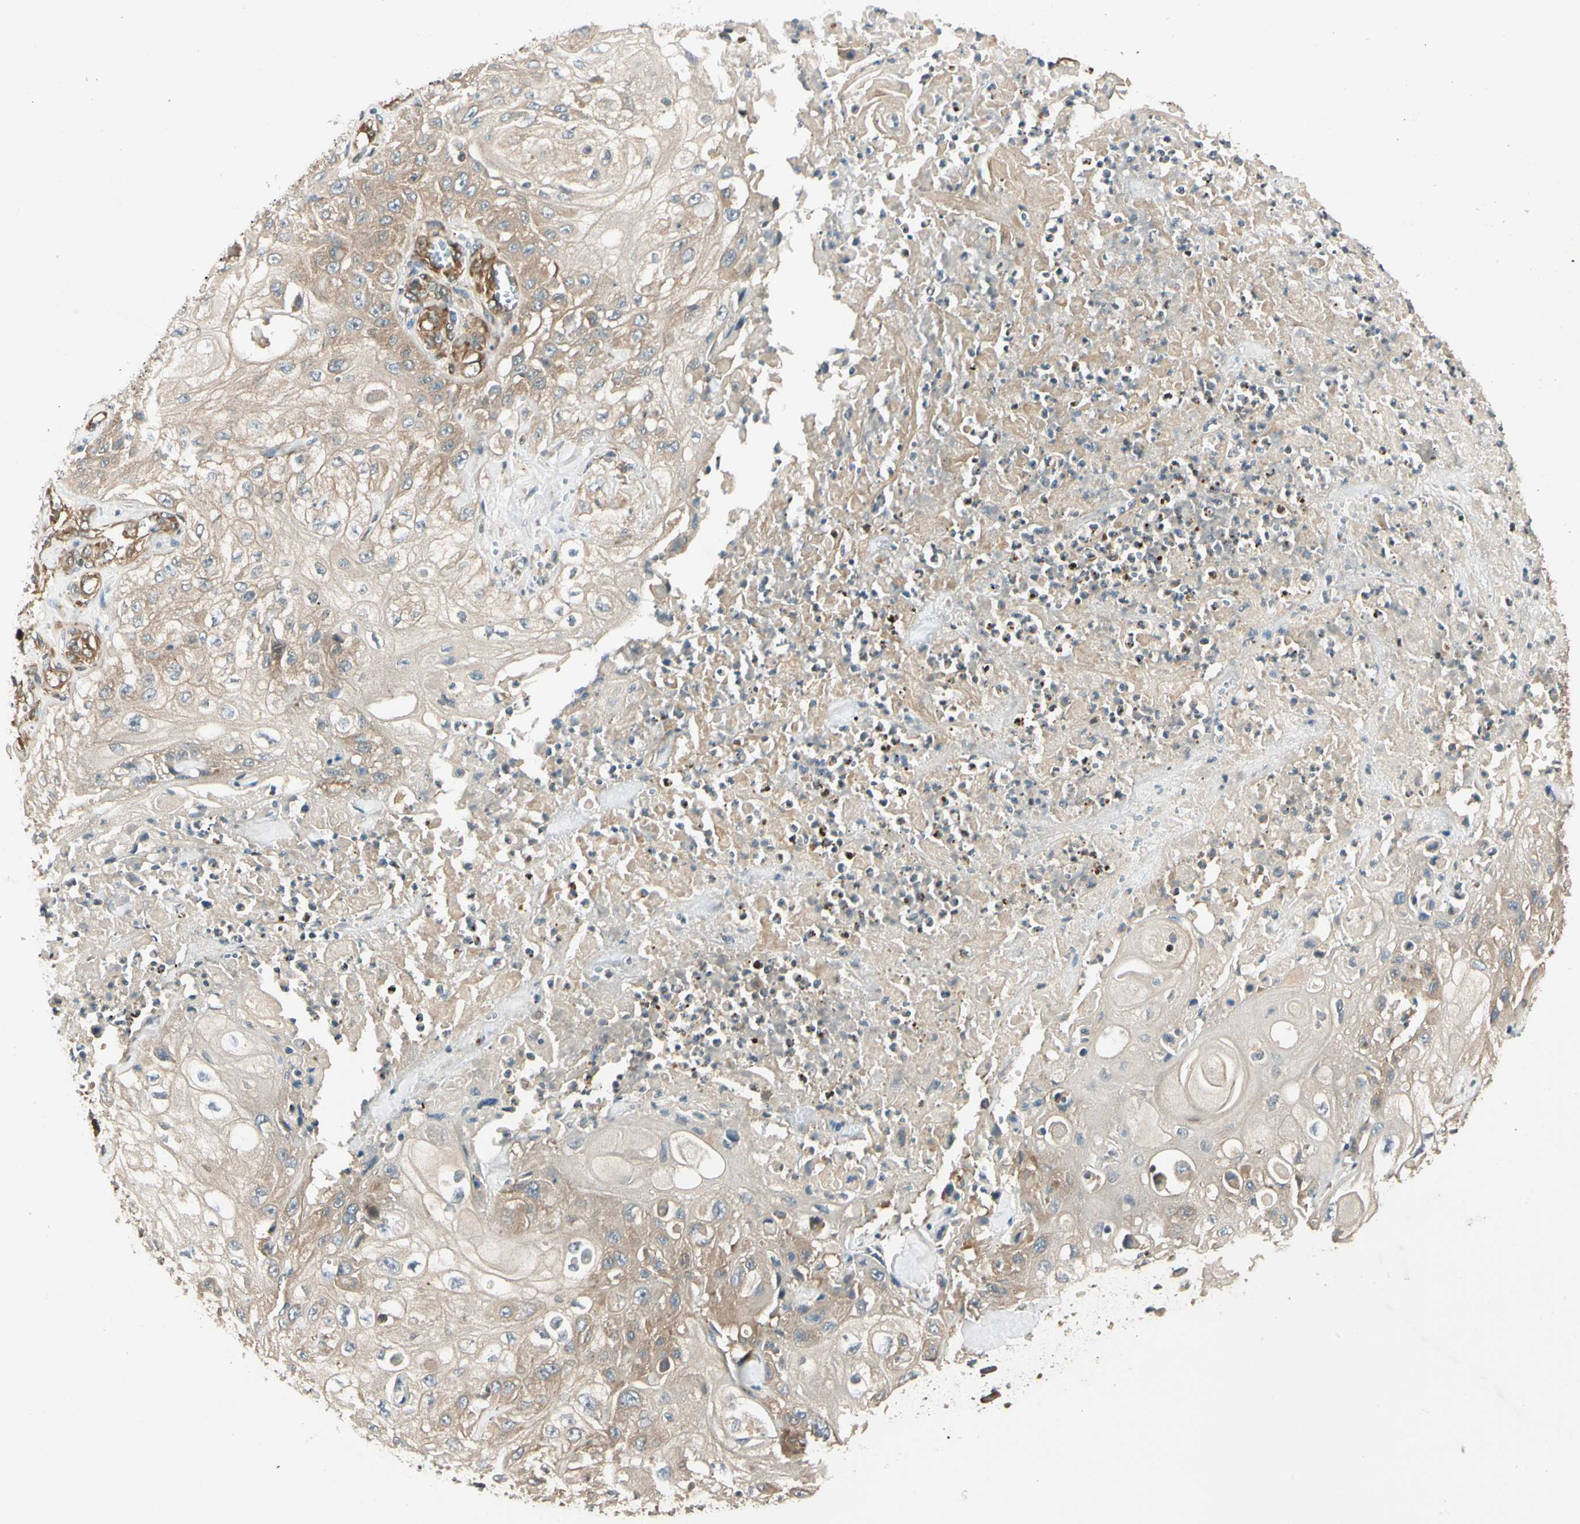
{"staining": {"intensity": "weak", "quantity": ">75%", "location": "cytoplasmic/membranous"}, "tissue": "skin cancer", "cell_type": "Tumor cells", "image_type": "cancer", "snomed": [{"axis": "morphology", "description": "Squamous cell carcinoma, NOS"}, {"axis": "morphology", "description": "Squamous cell carcinoma, metastatic, NOS"}, {"axis": "topography", "description": "Skin"}, {"axis": "topography", "description": "Lymph node"}], "caption": "The photomicrograph exhibits staining of skin cancer (squamous cell carcinoma), revealing weak cytoplasmic/membranous protein expression (brown color) within tumor cells.", "gene": "ROCK2", "patient": {"sex": "male", "age": 75}}